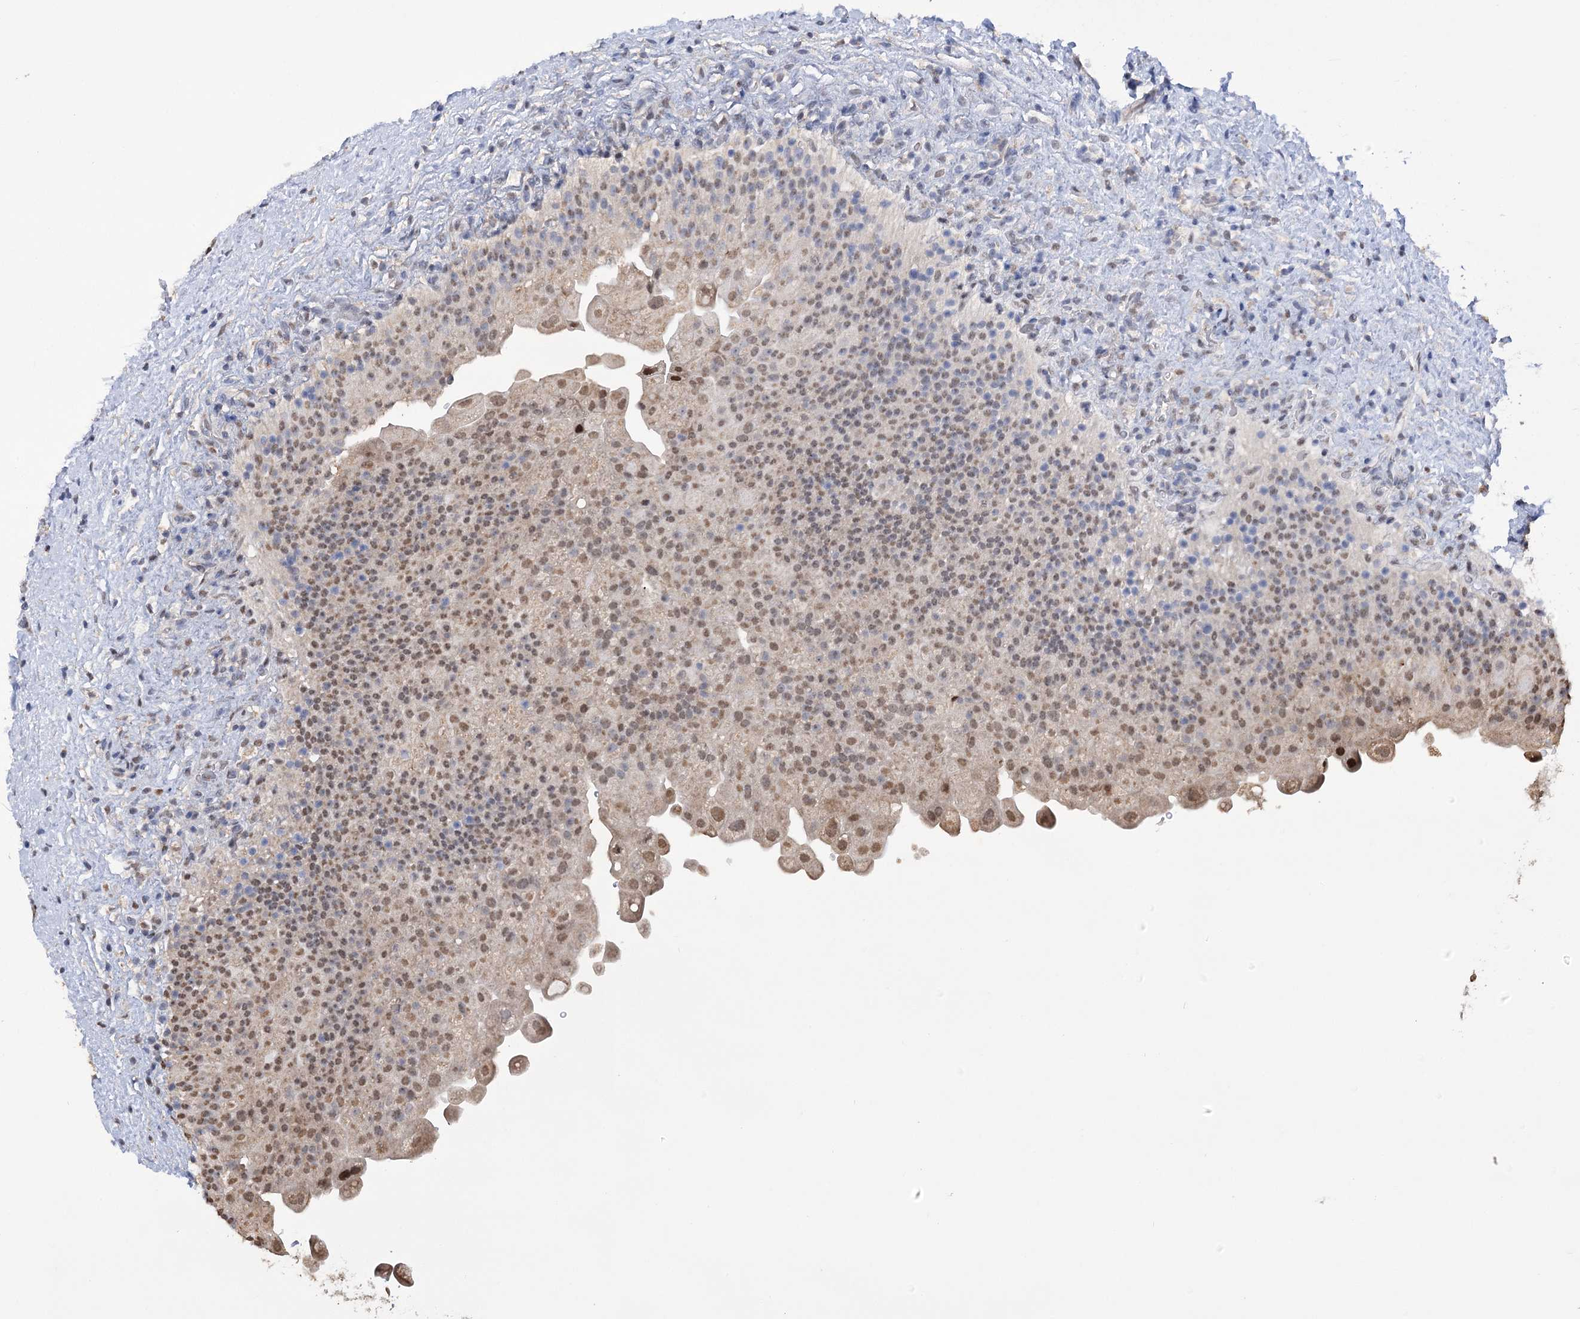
{"staining": {"intensity": "moderate", "quantity": "25%-75%", "location": "nuclear"}, "tissue": "urinary bladder", "cell_type": "Urothelial cells", "image_type": "normal", "snomed": [{"axis": "morphology", "description": "Normal tissue, NOS"}, {"axis": "topography", "description": "Urinary bladder"}], "caption": "Human urinary bladder stained with a brown dye displays moderate nuclear positive positivity in about 25%-75% of urothelial cells.", "gene": "NFU1", "patient": {"sex": "female", "age": 27}}